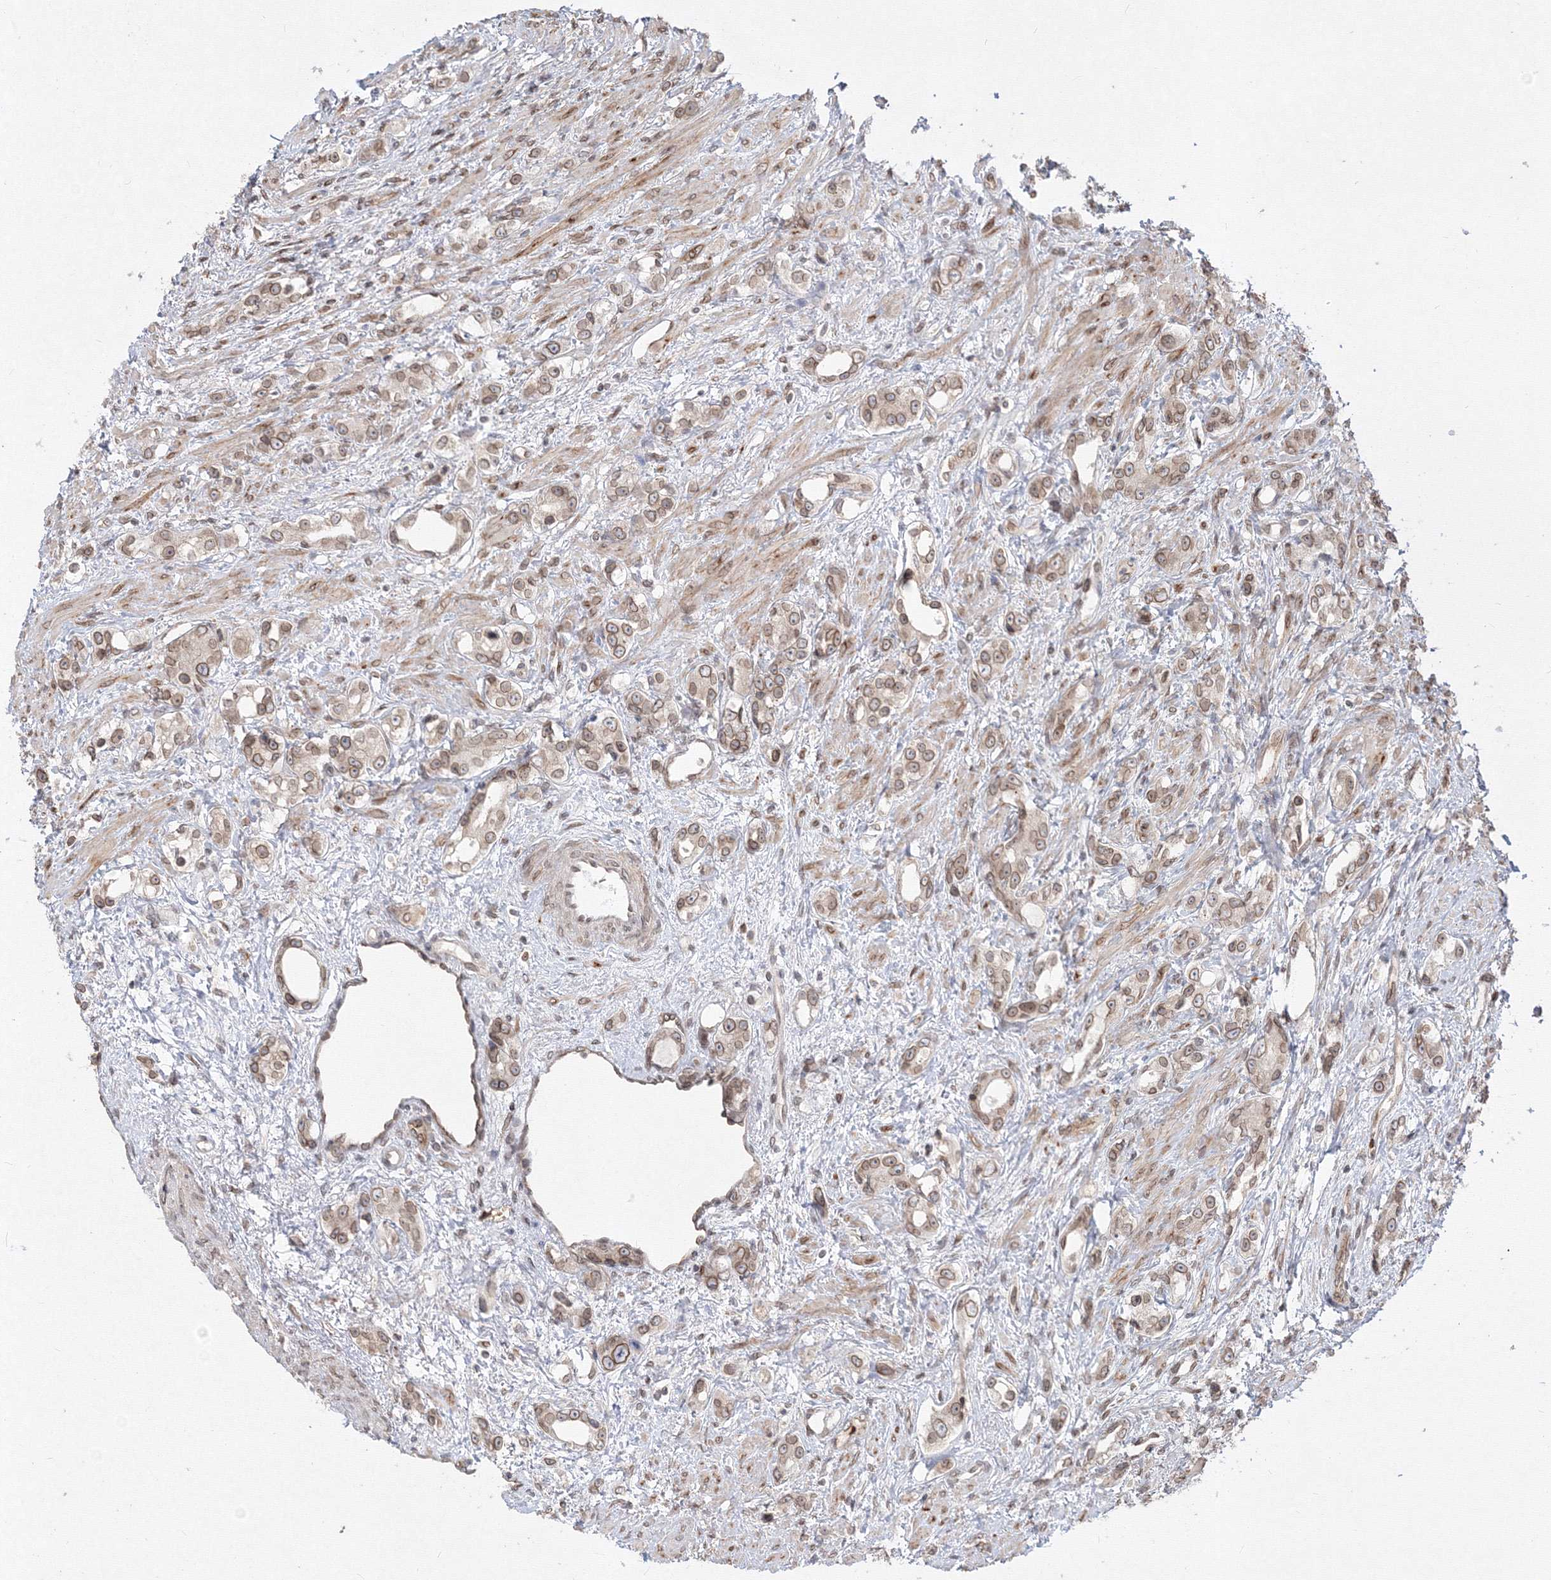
{"staining": {"intensity": "weak", "quantity": ">75%", "location": "cytoplasmic/membranous,nuclear"}, "tissue": "prostate cancer", "cell_type": "Tumor cells", "image_type": "cancer", "snomed": [{"axis": "morphology", "description": "Adenocarcinoma, High grade"}, {"axis": "topography", "description": "Prostate"}], "caption": "High-grade adenocarcinoma (prostate) stained with a brown dye shows weak cytoplasmic/membranous and nuclear positive positivity in about >75% of tumor cells.", "gene": "DNAJB2", "patient": {"sex": "male", "age": 63}}